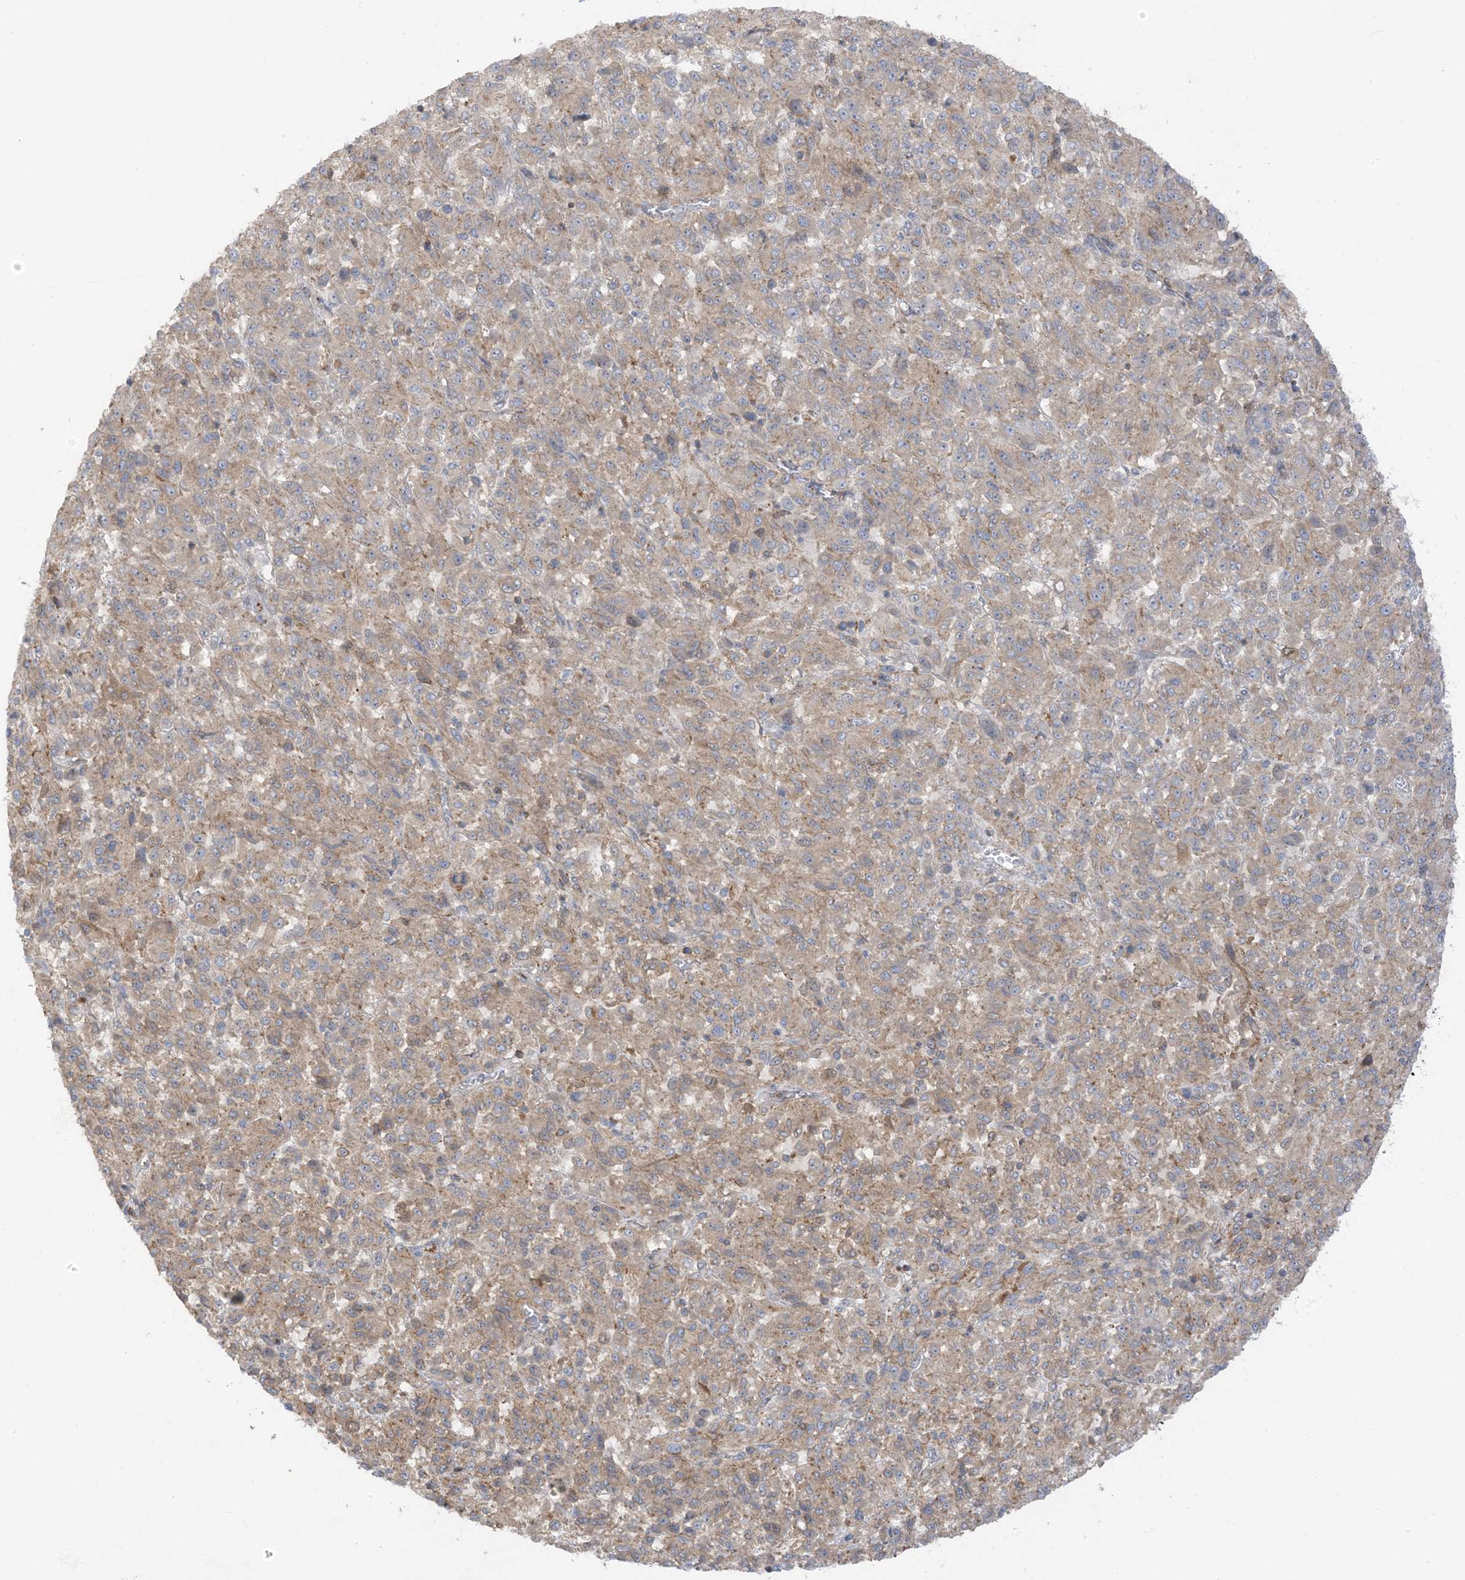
{"staining": {"intensity": "weak", "quantity": ">75%", "location": "cytoplasmic/membranous"}, "tissue": "melanoma", "cell_type": "Tumor cells", "image_type": "cancer", "snomed": [{"axis": "morphology", "description": "Malignant melanoma, Metastatic site"}, {"axis": "topography", "description": "Lung"}], "caption": "Weak cytoplasmic/membranous expression for a protein is present in about >75% of tumor cells of melanoma using IHC.", "gene": "ICMT", "patient": {"sex": "male", "age": 64}}